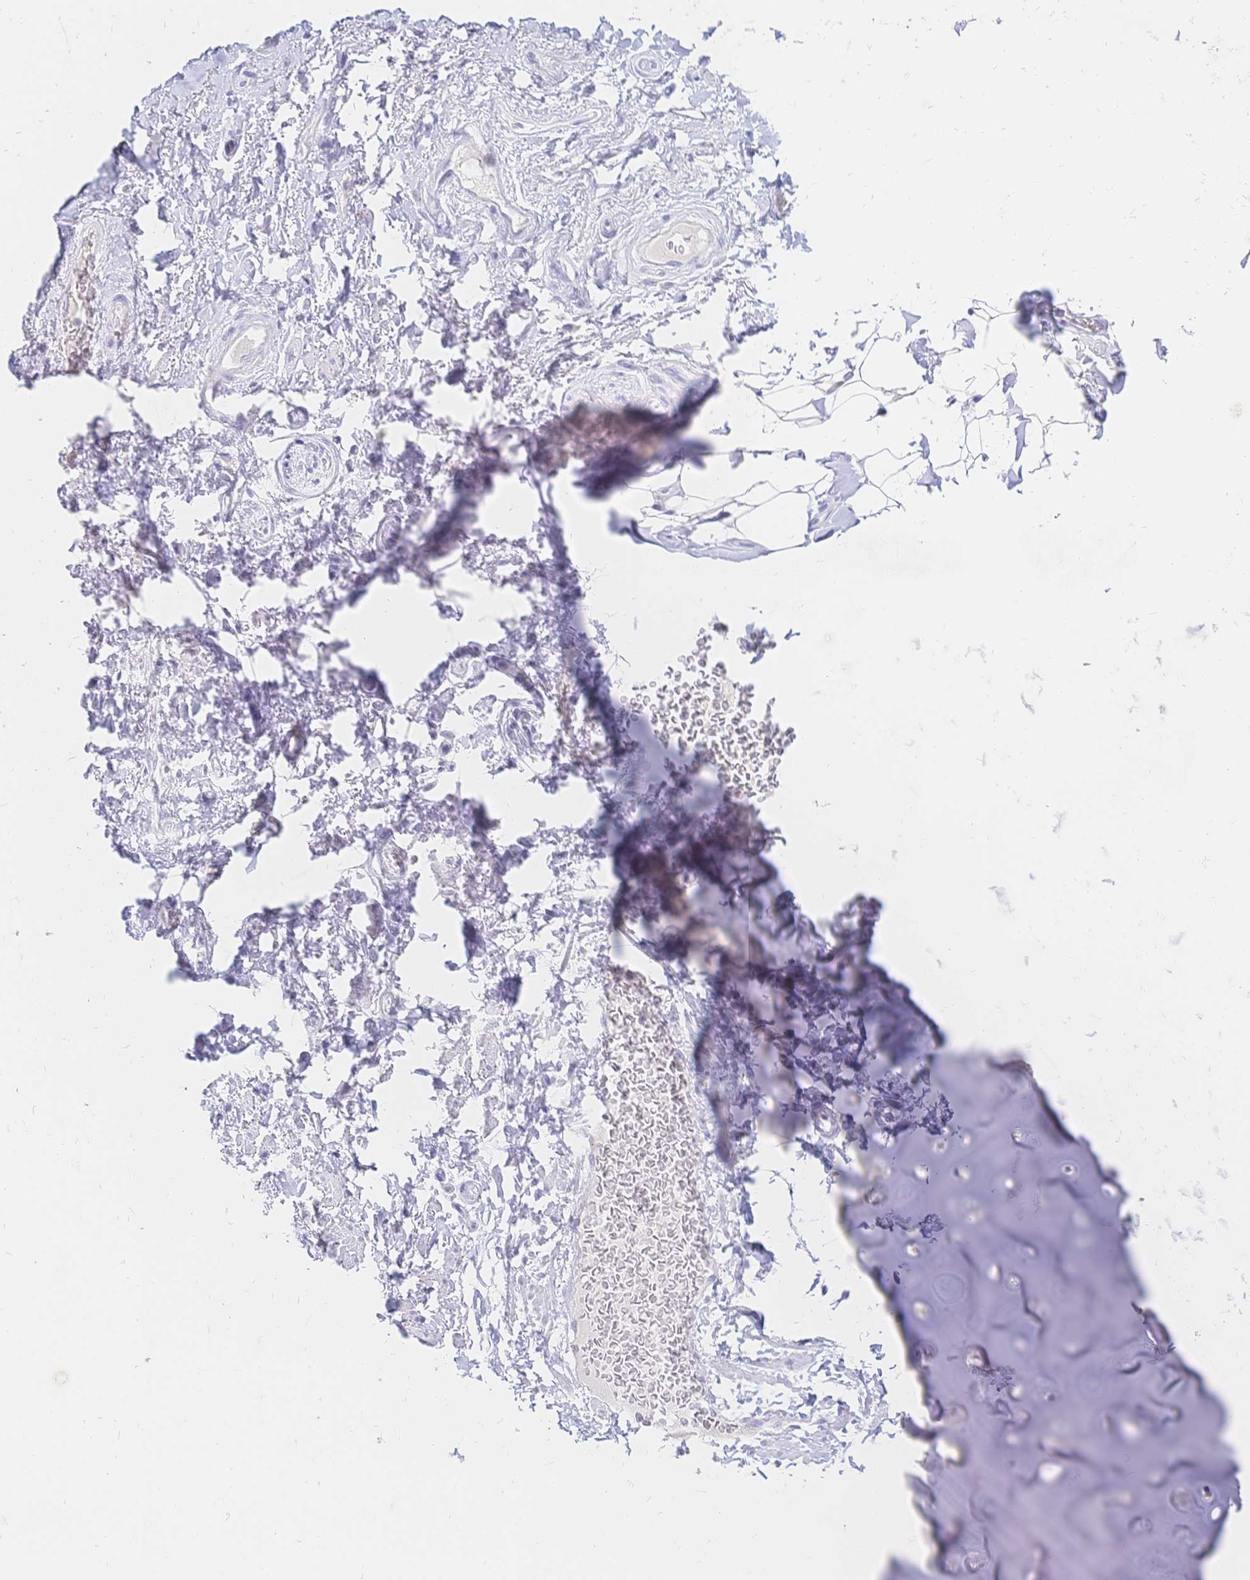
{"staining": {"intensity": "negative", "quantity": "none", "location": "none"}, "tissue": "adipose tissue", "cell_type": "Adipocytes", "image_type": "normal", "snomed": [{"axis": "morphology", "description": "Normal tissue, NOS"}, {"axis": "topography", "description": "Peripheral nerve tissue"}], "caption": "DAB immunohistochemical staining of unremarkable human adipose tissue reveals no significant expression in adipocytes.", "gene": "PSORS1C2", "patient": {"sex": "male", "age": 51}}